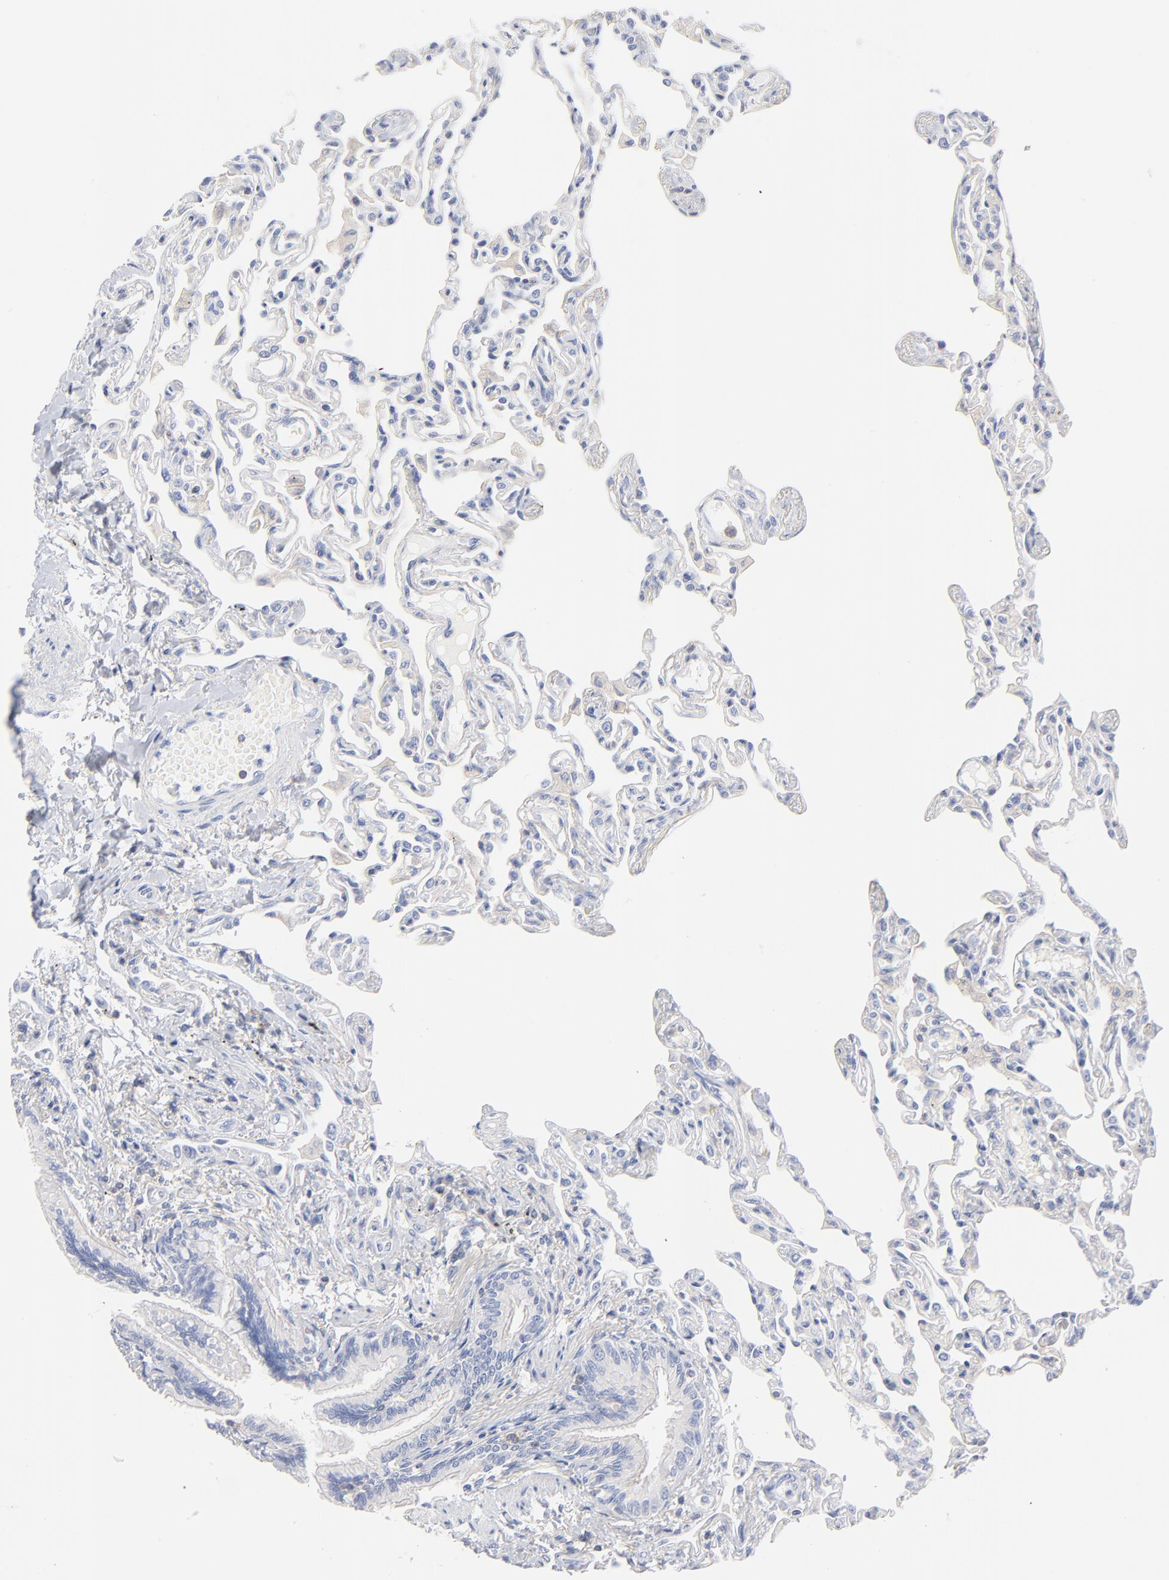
{"staining": {"intensity": "negative", "quantity": "none", "location": "none"}, "tissue": "lung", "cell_type": "Alveolar cells", "image_type": "normal", "snomed": [{"axis": "morphology", "description": "Normal tissue, NOS"}, {"axis": "topography", "description": "Lung"}], "caption": "The histopathology image shows no significant positivity in alveolar cells of lung. (Stains: DAB (3,3'-diaminobenzidine) IHC with hematoxylin counter stain, Microscopy: brightfield microscopy at high magnification).", "gene": "SEPTIN11", "patient": {"sex": "female", "age": 49}}